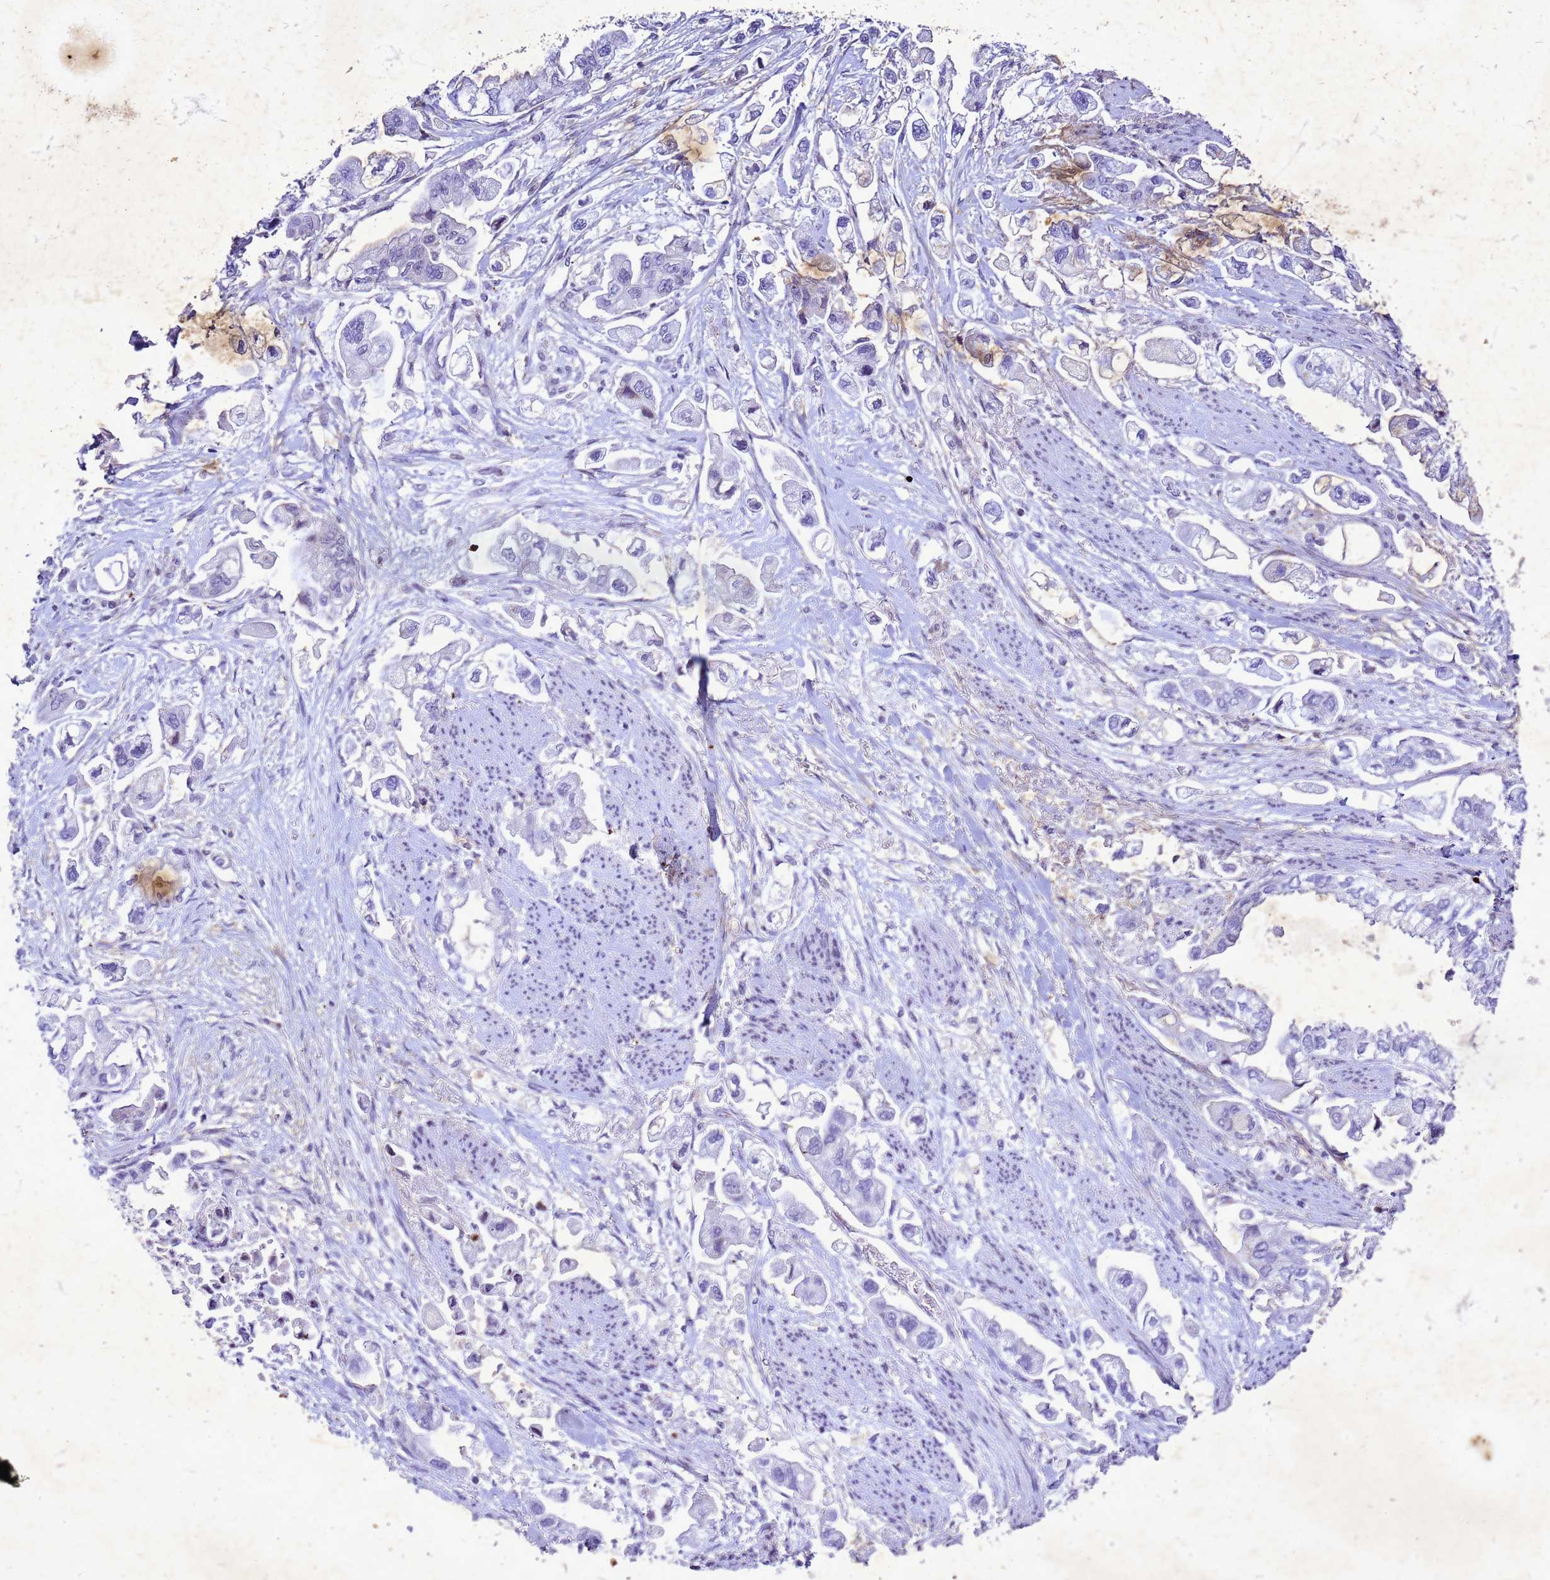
{"staining": {"intensity": "negative", "quantity": "none", "location": "none"}, "tissue": "stomach cancer", "cell_type": "Tumor cells", "image_type": "cancer", "snomed": [{"axis": "morphology", "description": "Adenocarcinoma, NOS"}, {"axis": "topography", "description": "Stomach"}], "caption": "Immunohistochemistry of human stomach adenocarcinoma exhibits no positivity in tumor cells.", "gene": "COPS9", "patient": {"sex": "male", "age": 62}}